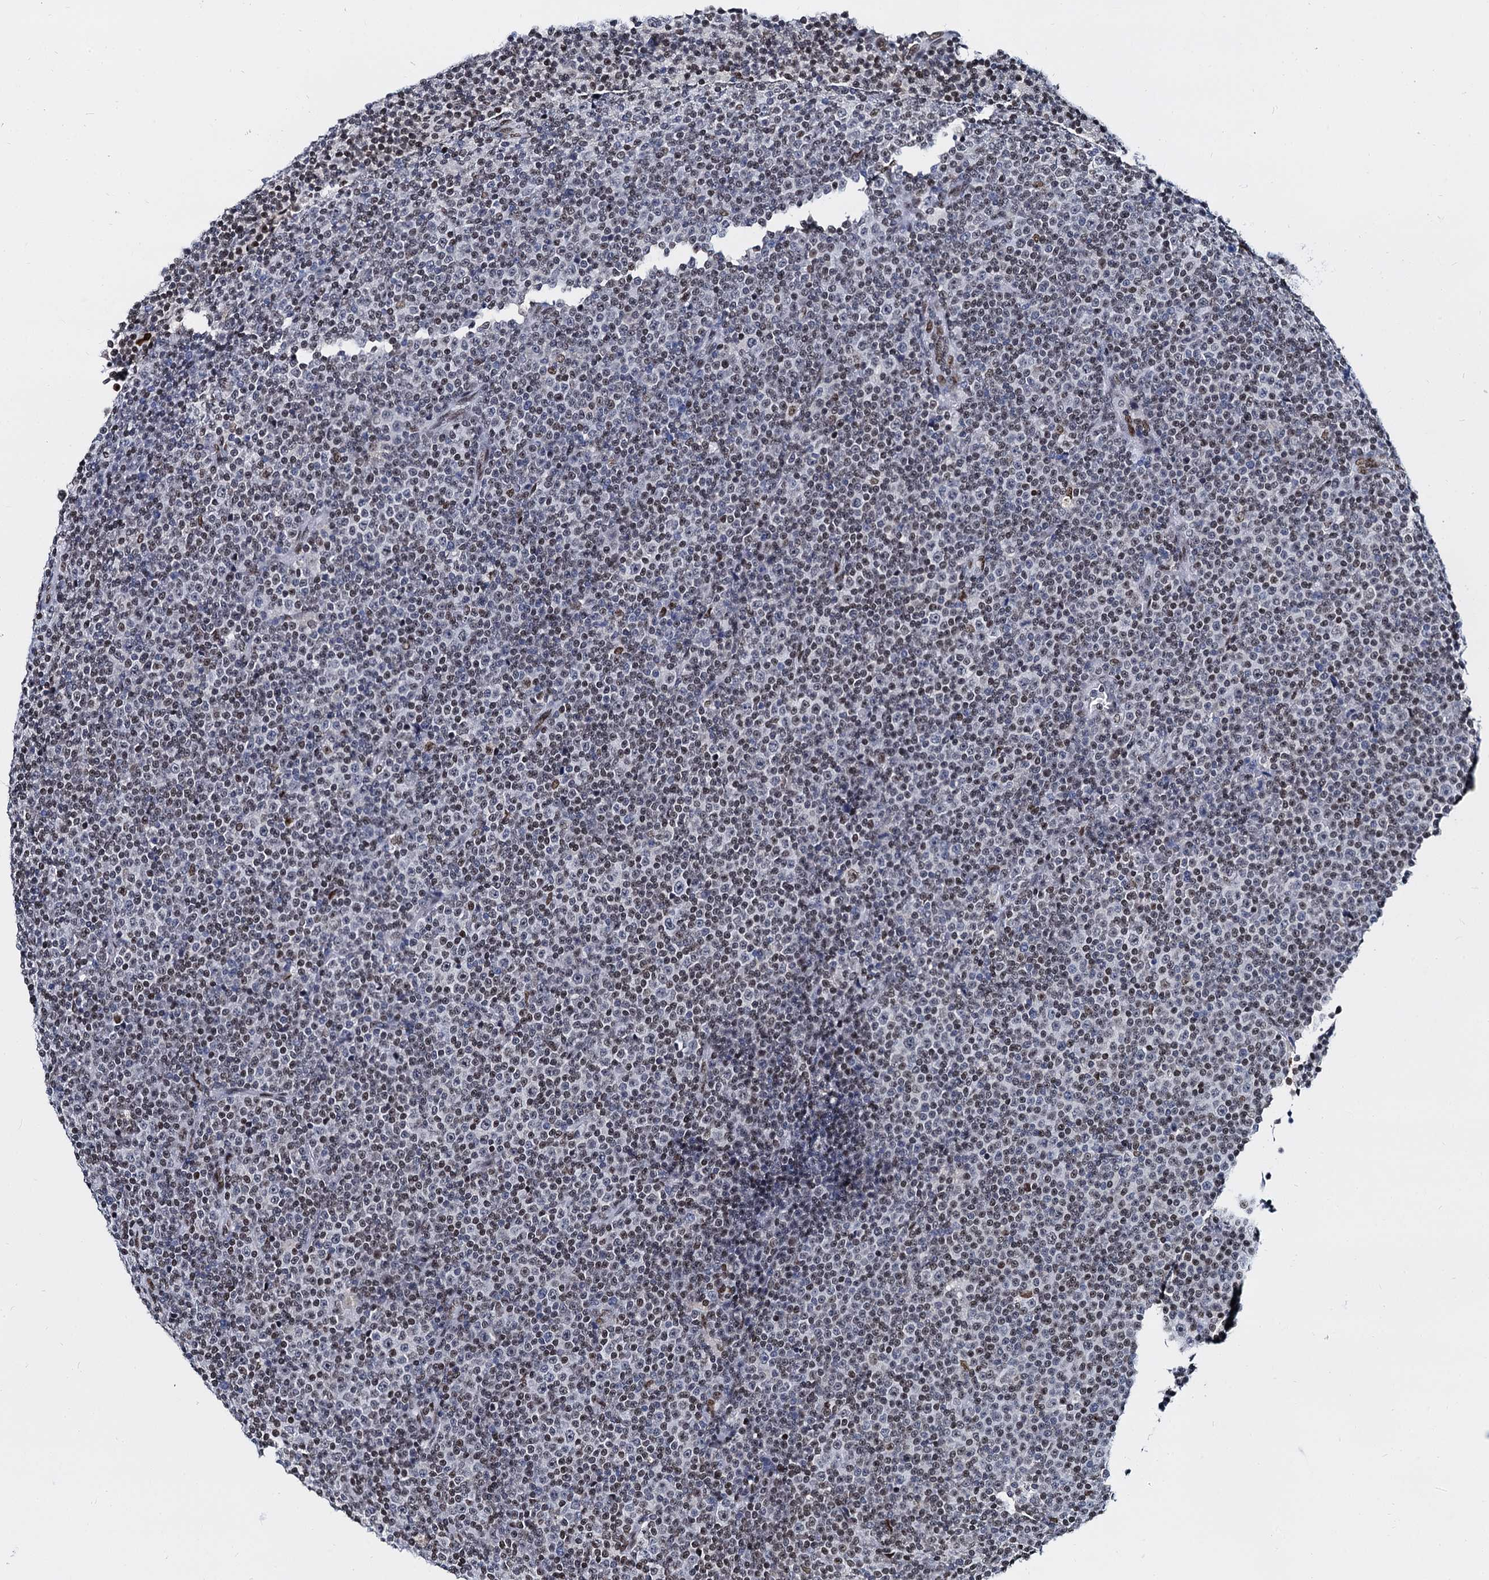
{"staining": {"intensity": "weak", "quantity": "25%-75%", "location": "nuclear"}, "tissue": "lymphoma", "cell_type": "Tumor cells", "image_type": "cancer", "snomed": [{"axis": "morphology", "description": "Malignant lymphoma, non-Hodgkin's type, Low grade"}, {"axis": "topography", "description": "Lymph node"}], "caption": "There is low levels of weak nuclear expression in tumor cells of malignant lymphoma, non-Hodgkin's type (low-grade), as demonstrated by immunohistochemical staining (brown color).", "gene": "CMAS", "patient": {"sex": "female", "age": 67}}